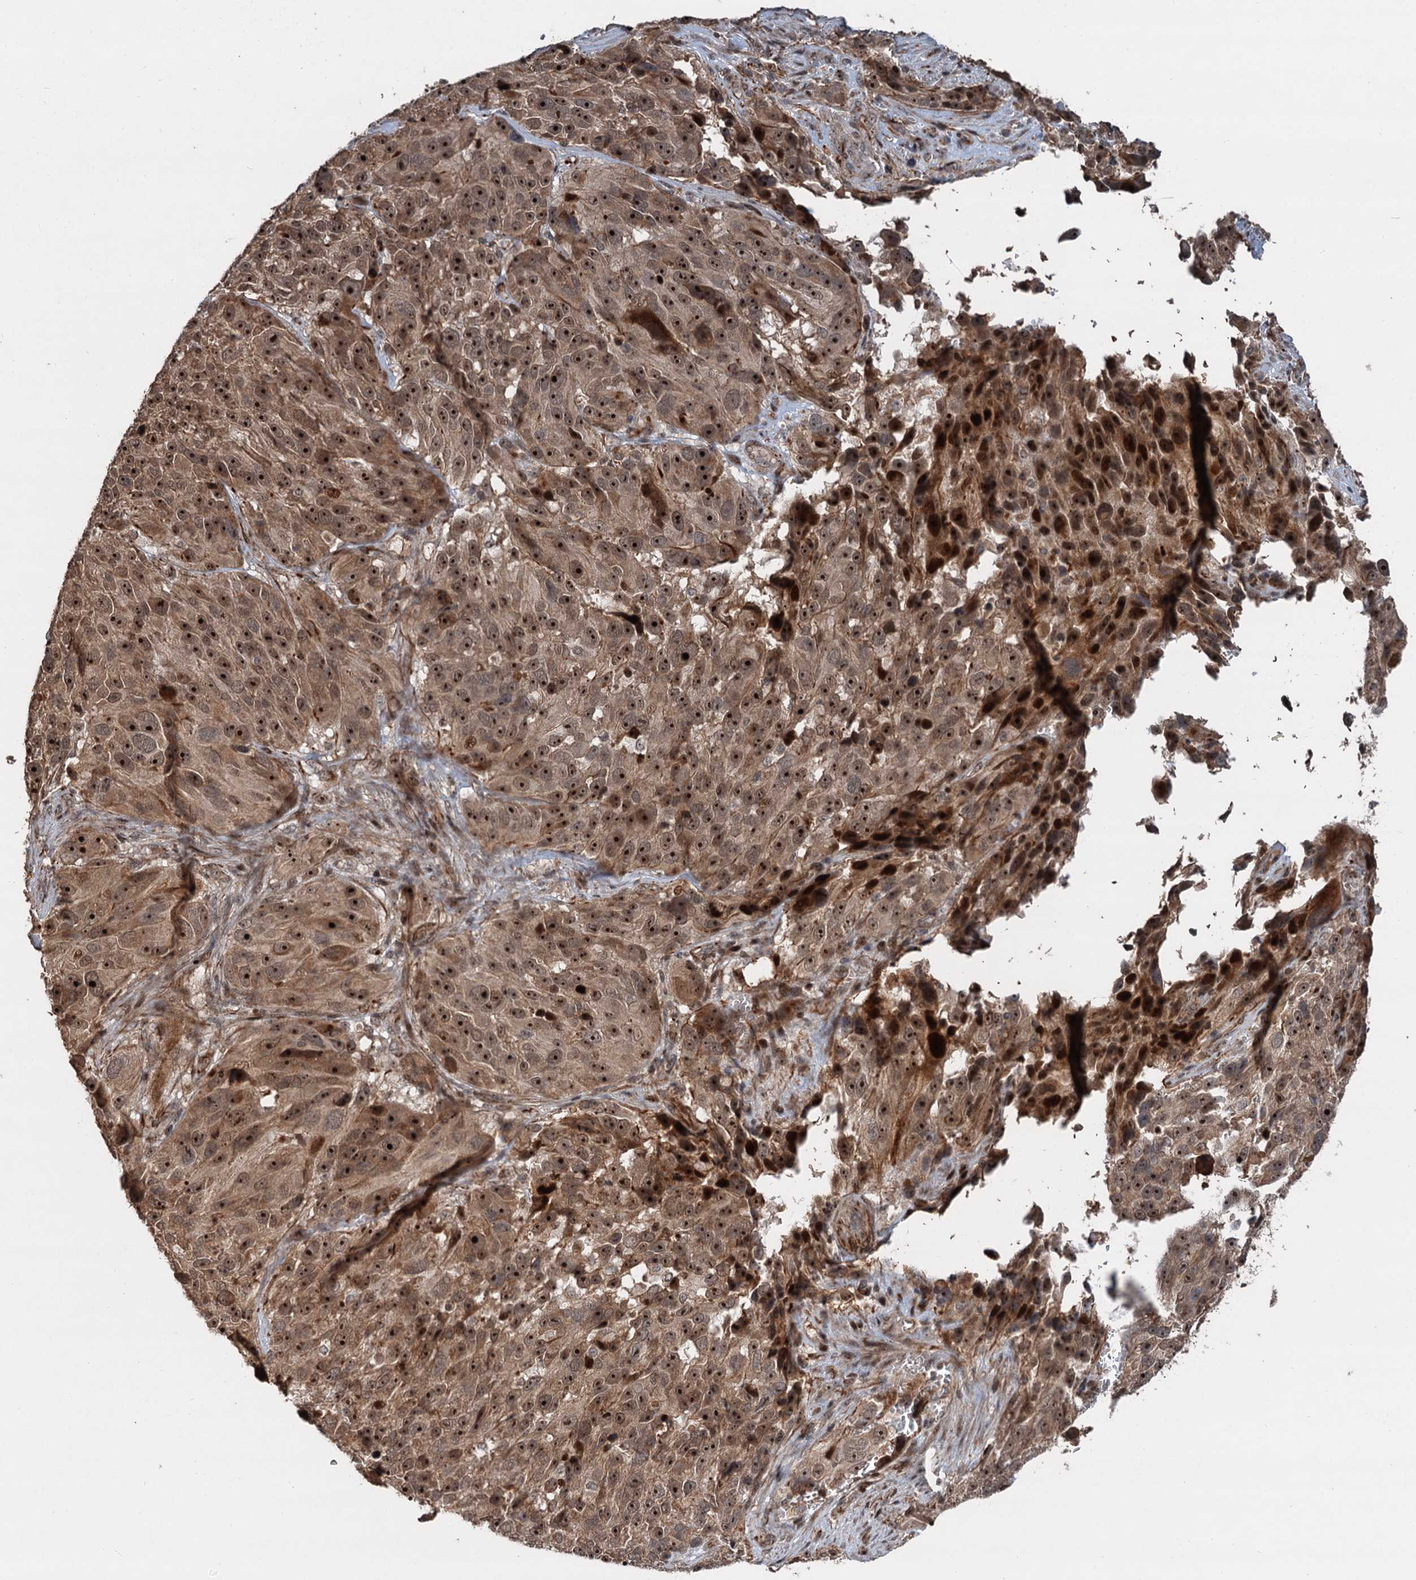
{"staining": {"intensity": "strong", "quantity": ">75%", "location": "cytoplasmic/membranous,nuclear"}, "tissue": "melanoma", "cell_type": "Tumor cells", "image_type": "cancer", "snomed": [{"axis": "morphology", "description": "Malignant melanoma, NOS"}, {"axis": "topography", "description": "Skin"}], "caption": "Malignant melanoma stained for a protein (brown) reveals strong cytoplasmic/membranous and nuclear positive staining in about >75% of tumor cells.", "gene": "TMA16", "patient": {"sex": "male", "age": 84}}